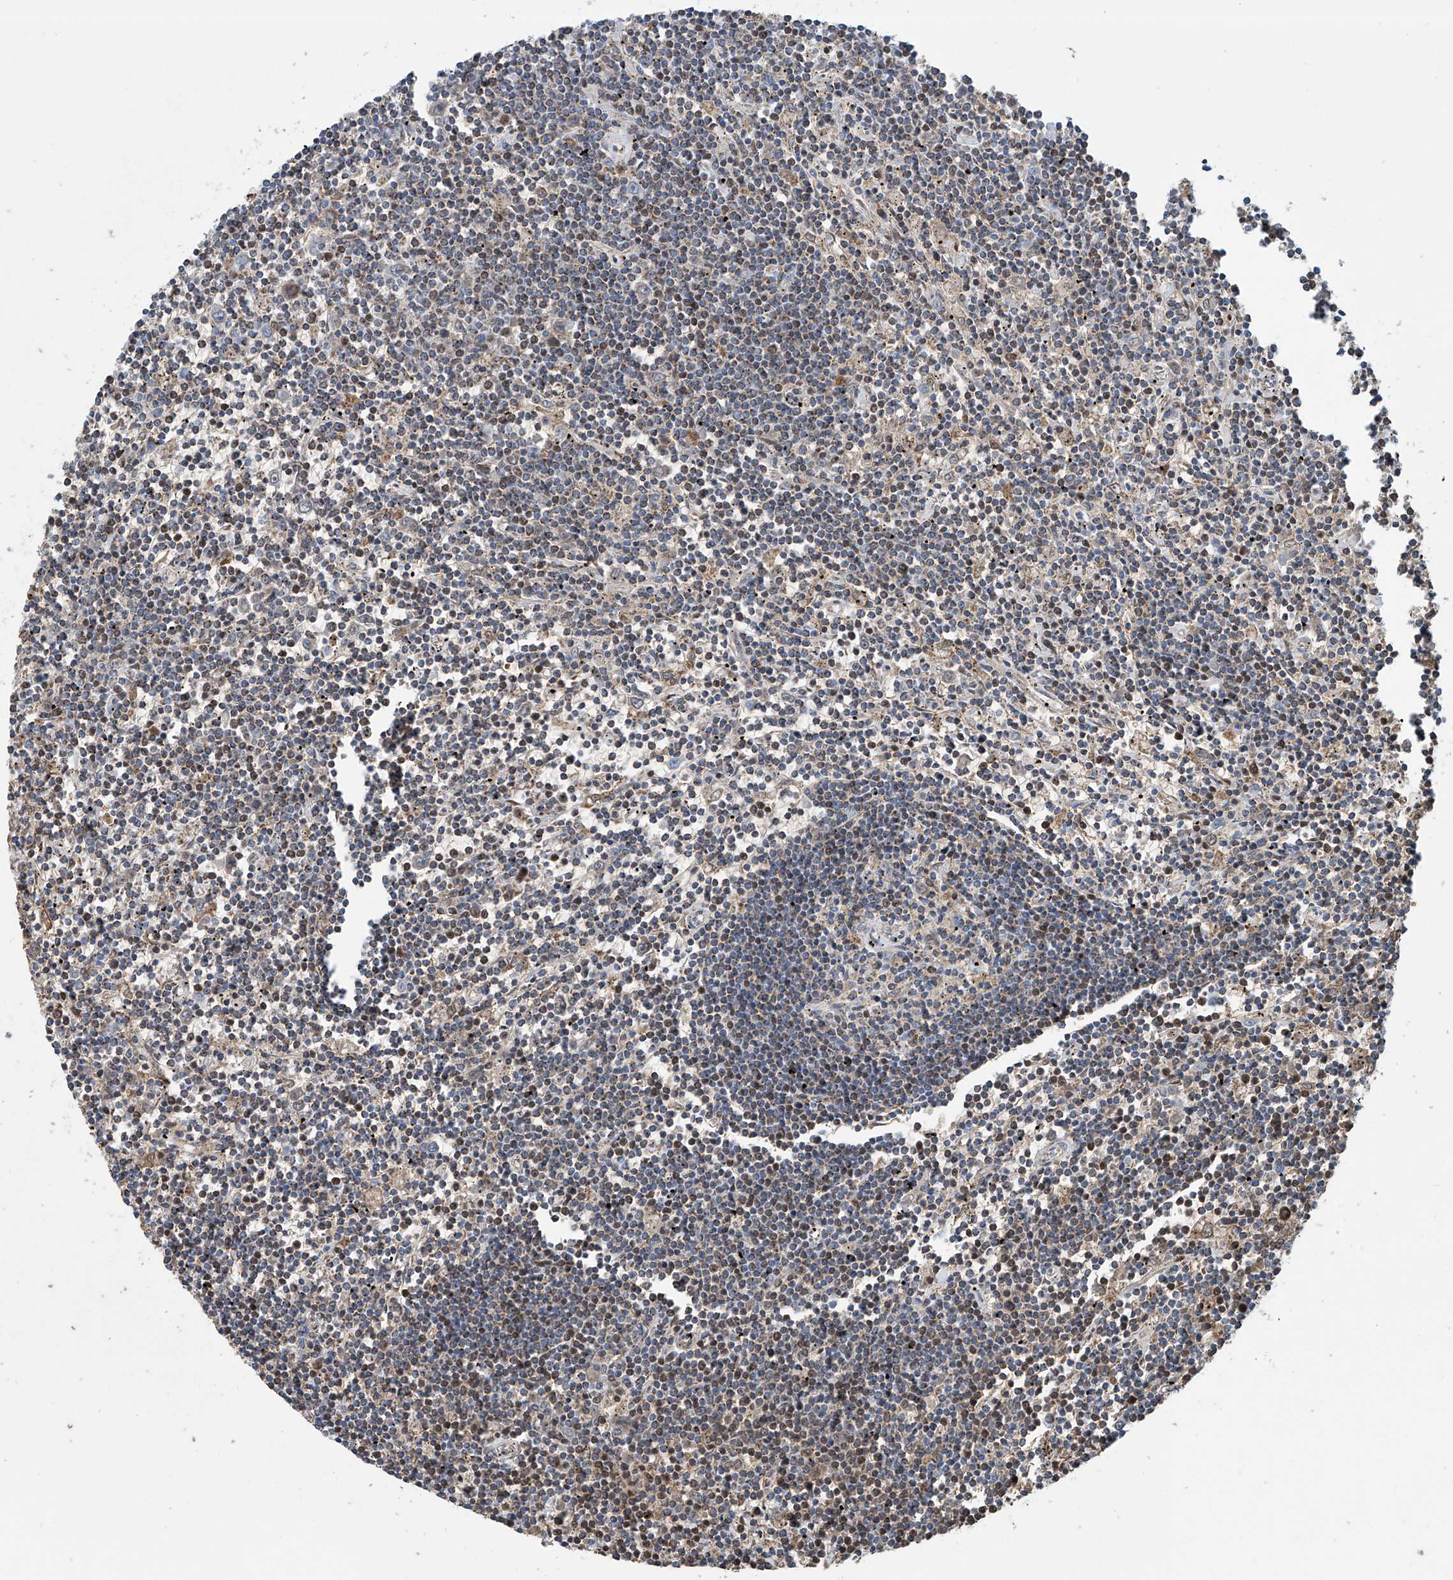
{"staining": {"intensity": "moderate", "quantity": "<25%", "location": "cytoplasmic/membranous"}, "tissue": "lymphoma", "cell_type": "Tumor cells", "image_type": "cancer", "snomed": [{"axis": "morphology", "description": "Malignant lymphoma, non-Hodgkin's type, Low grade"}, {"axis": "topography", "description": "Spleen"}], "caption": "A micrograph of human malignant lymphoma, non-Hodgkin's type (low-grade) stained for a protein displays moderate cytoplasmic/membranous brown staining in tumor cells.", "gene": "COMMD1", "patient": {"sex": "male", "age": 76}}